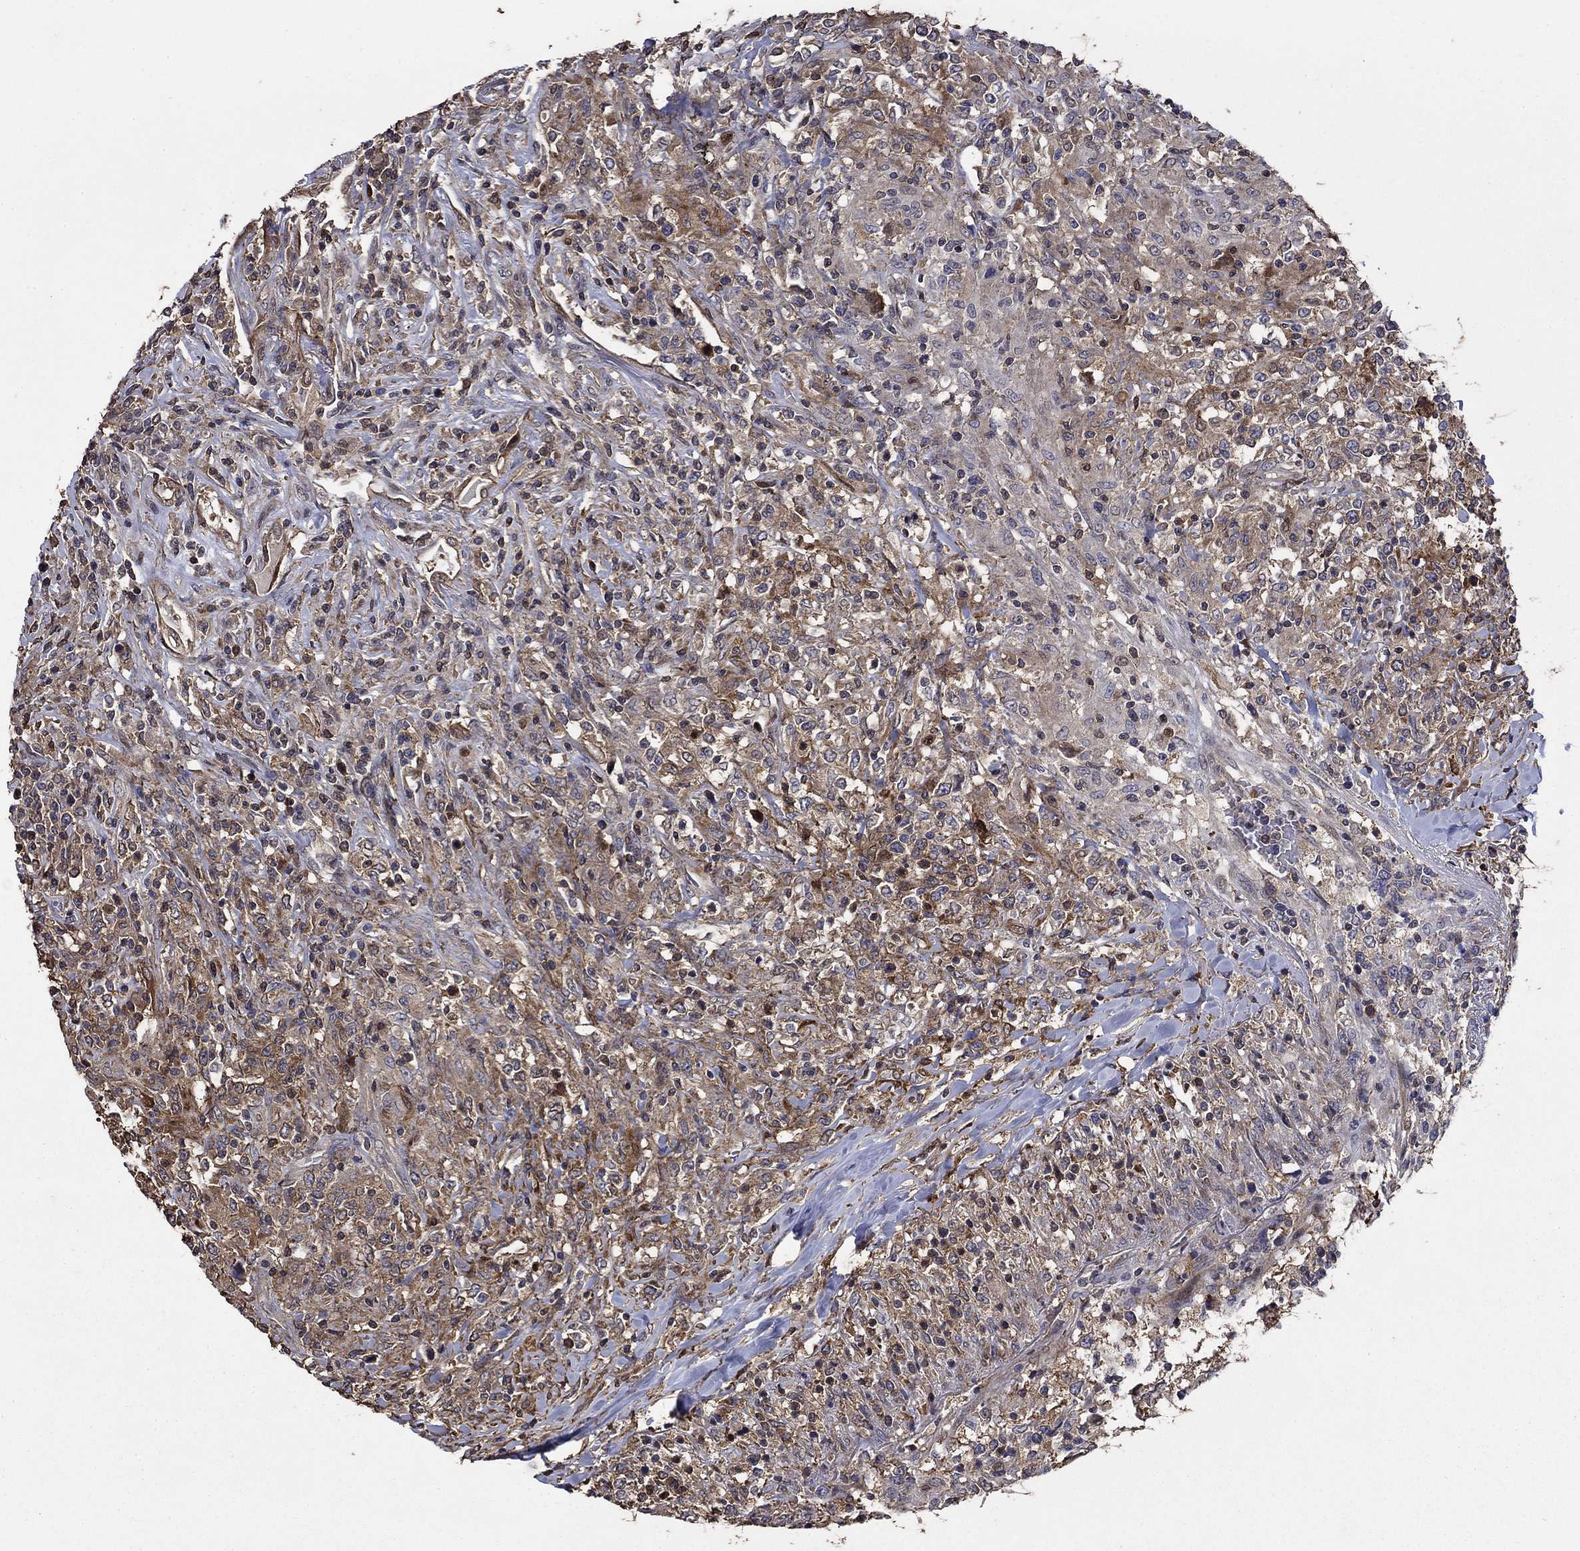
{"staining": {"intensity": "weak", "quantity": "25%-75%", "location": "cytoplasmic/membranous"}, "tissue": "lymphoma", "cell_type": "Tumor cells", "image_type": "cancer", "snomed": [{"axis": "morphology", "description": "Malignant lymphoma, non-Hodgkin's type, High grade"}, {"axis": "topography", "description": "Lung"}], "caption": "Immunohistochemical staining of malignant lymphoma, non-Hodgkin's type (high-grade) displays weak cytoplasmic/membranous protein expression in approximately 25%-75% of tumor cells.", "gene": "DVL1", "patient": {"sex": "male", "age": 79}}